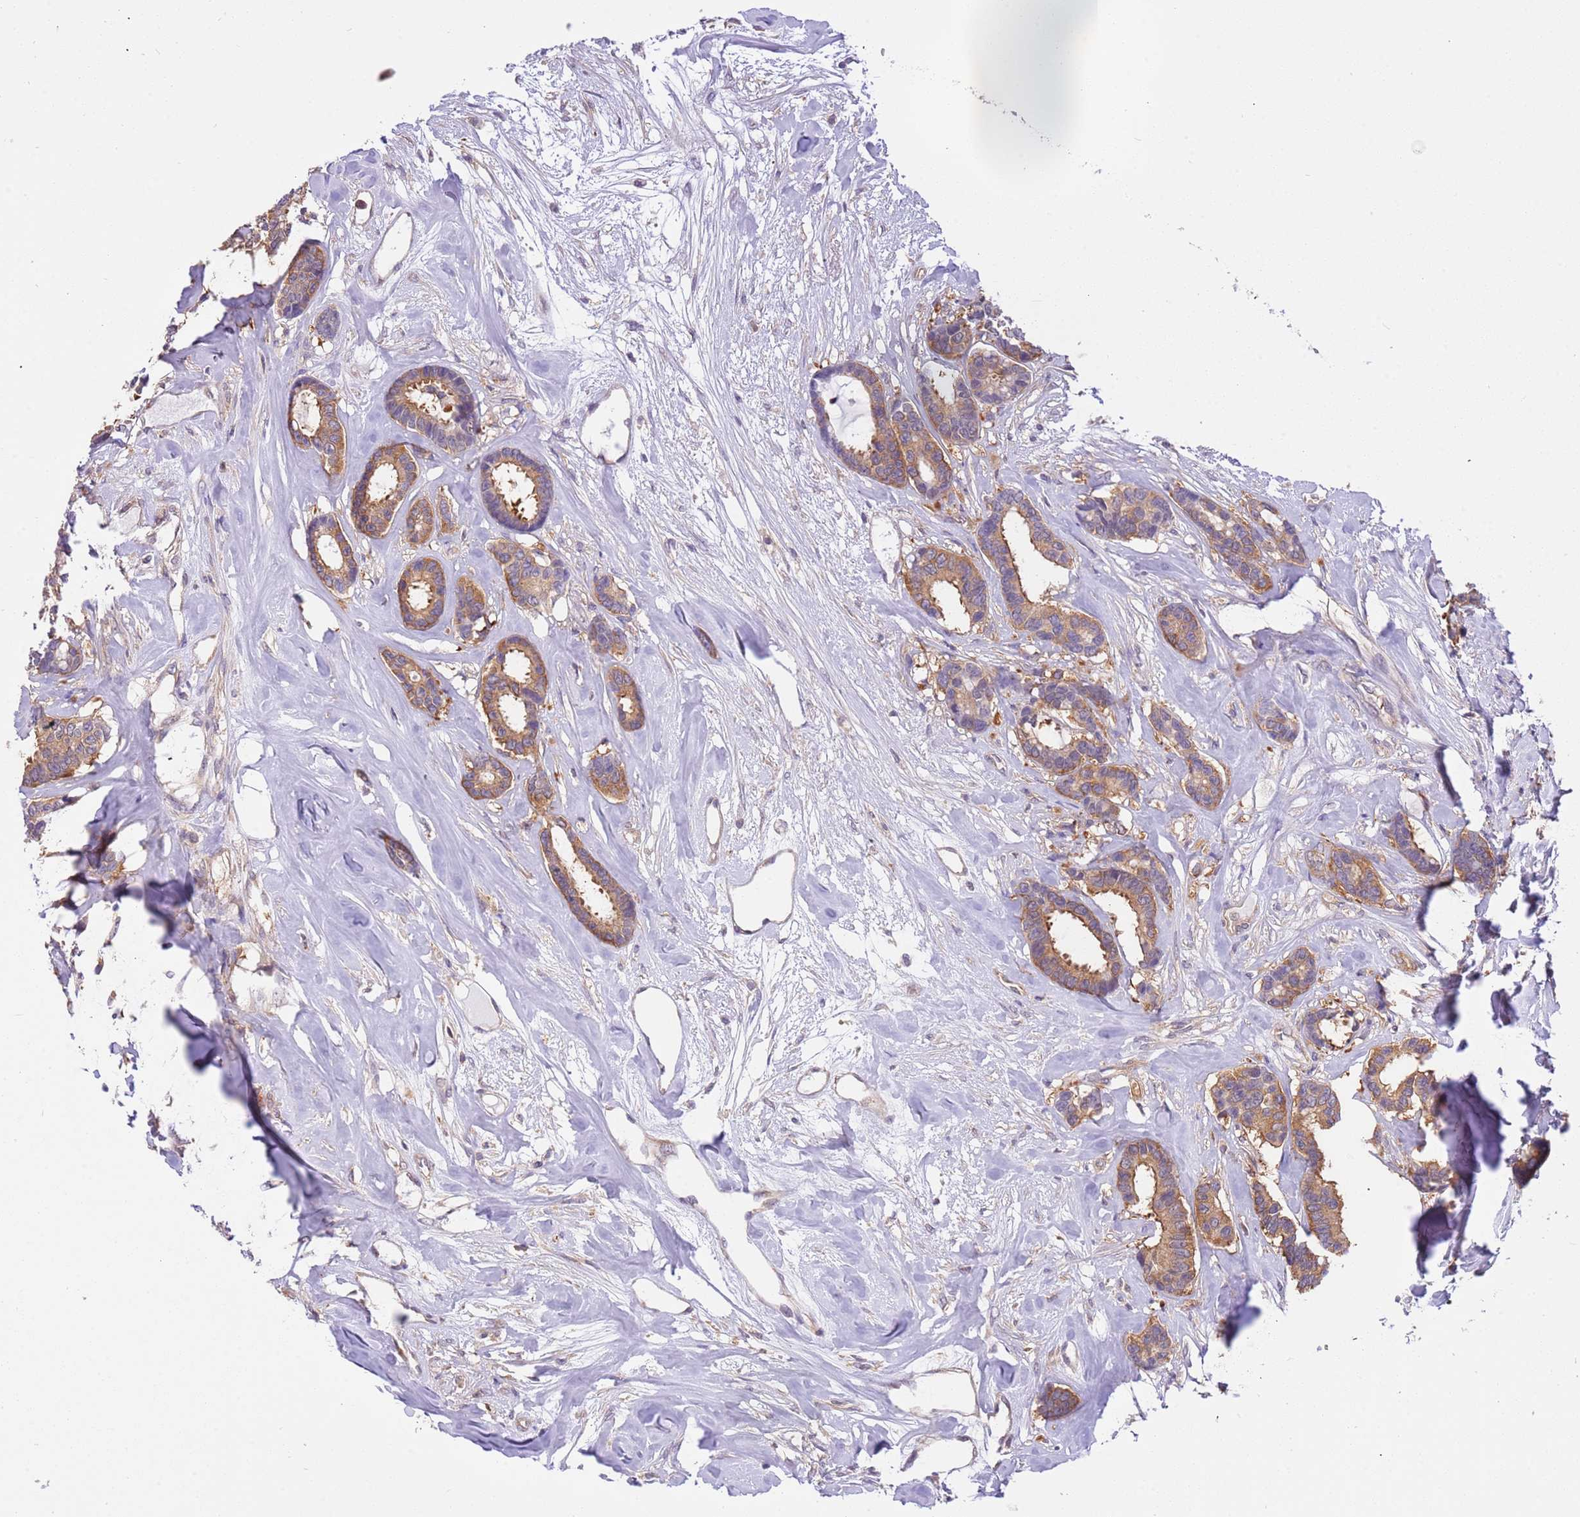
{"staining": {"intensity": "moderate", "quantity": ">75%", "location": "cytoplasmic/membranous"}, "tissue": "breast cancer", "cell_type": "Tumor cells", "image_type": "cancer", "snomed": [{"axis": "morphology", "description": "Duct carcinoma"}, {"axis": "topography", "description": "Breast"}], "caption": "A histopathology image showing moderate cytoplasmic/membranous staining in approximately >75% of tumor cells in breast cancer, as visualized by brown immunohistochemical staining.", "gene": "STIP1", "patient": {"sex": "female", "age": 87}}